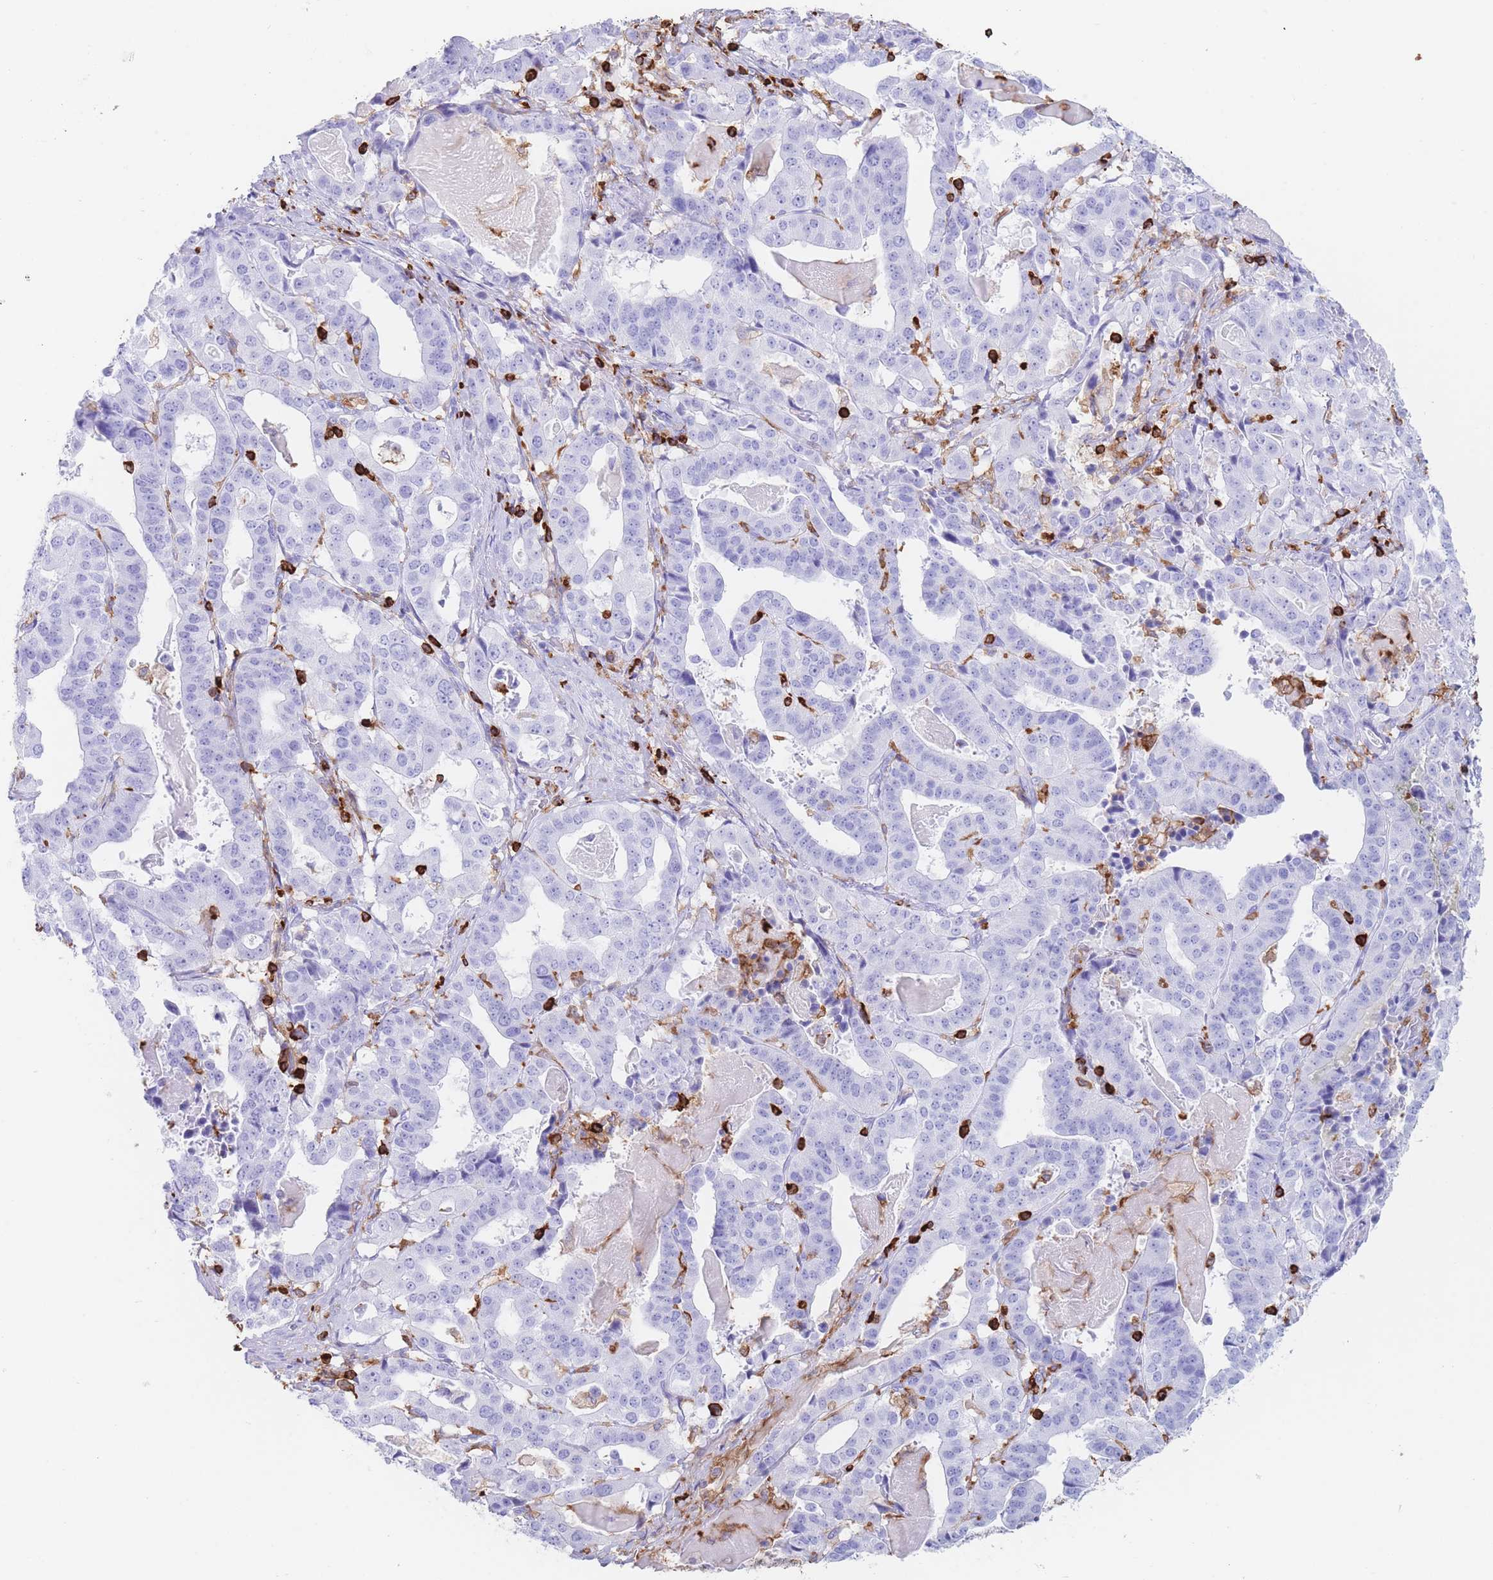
{"staining": {"intensity": "negative", "quantity": "none", "location": "none"}, "tissue": "stomach cancer", "cell_type": "Tumor cells", "image_type": "cancer", "snomed": [{"axis": "morphology", "description": "Adenocarcinoma, NOS"}, {"axis": "topography", "description": "Stomach"}], "caption": "The IHC photomicrograph has no significant expression in tumor cells of adenocarcinoma (stomach) tissue.", "gene": "CORO1A", "patient": {"sex": "male", "age": 48}}